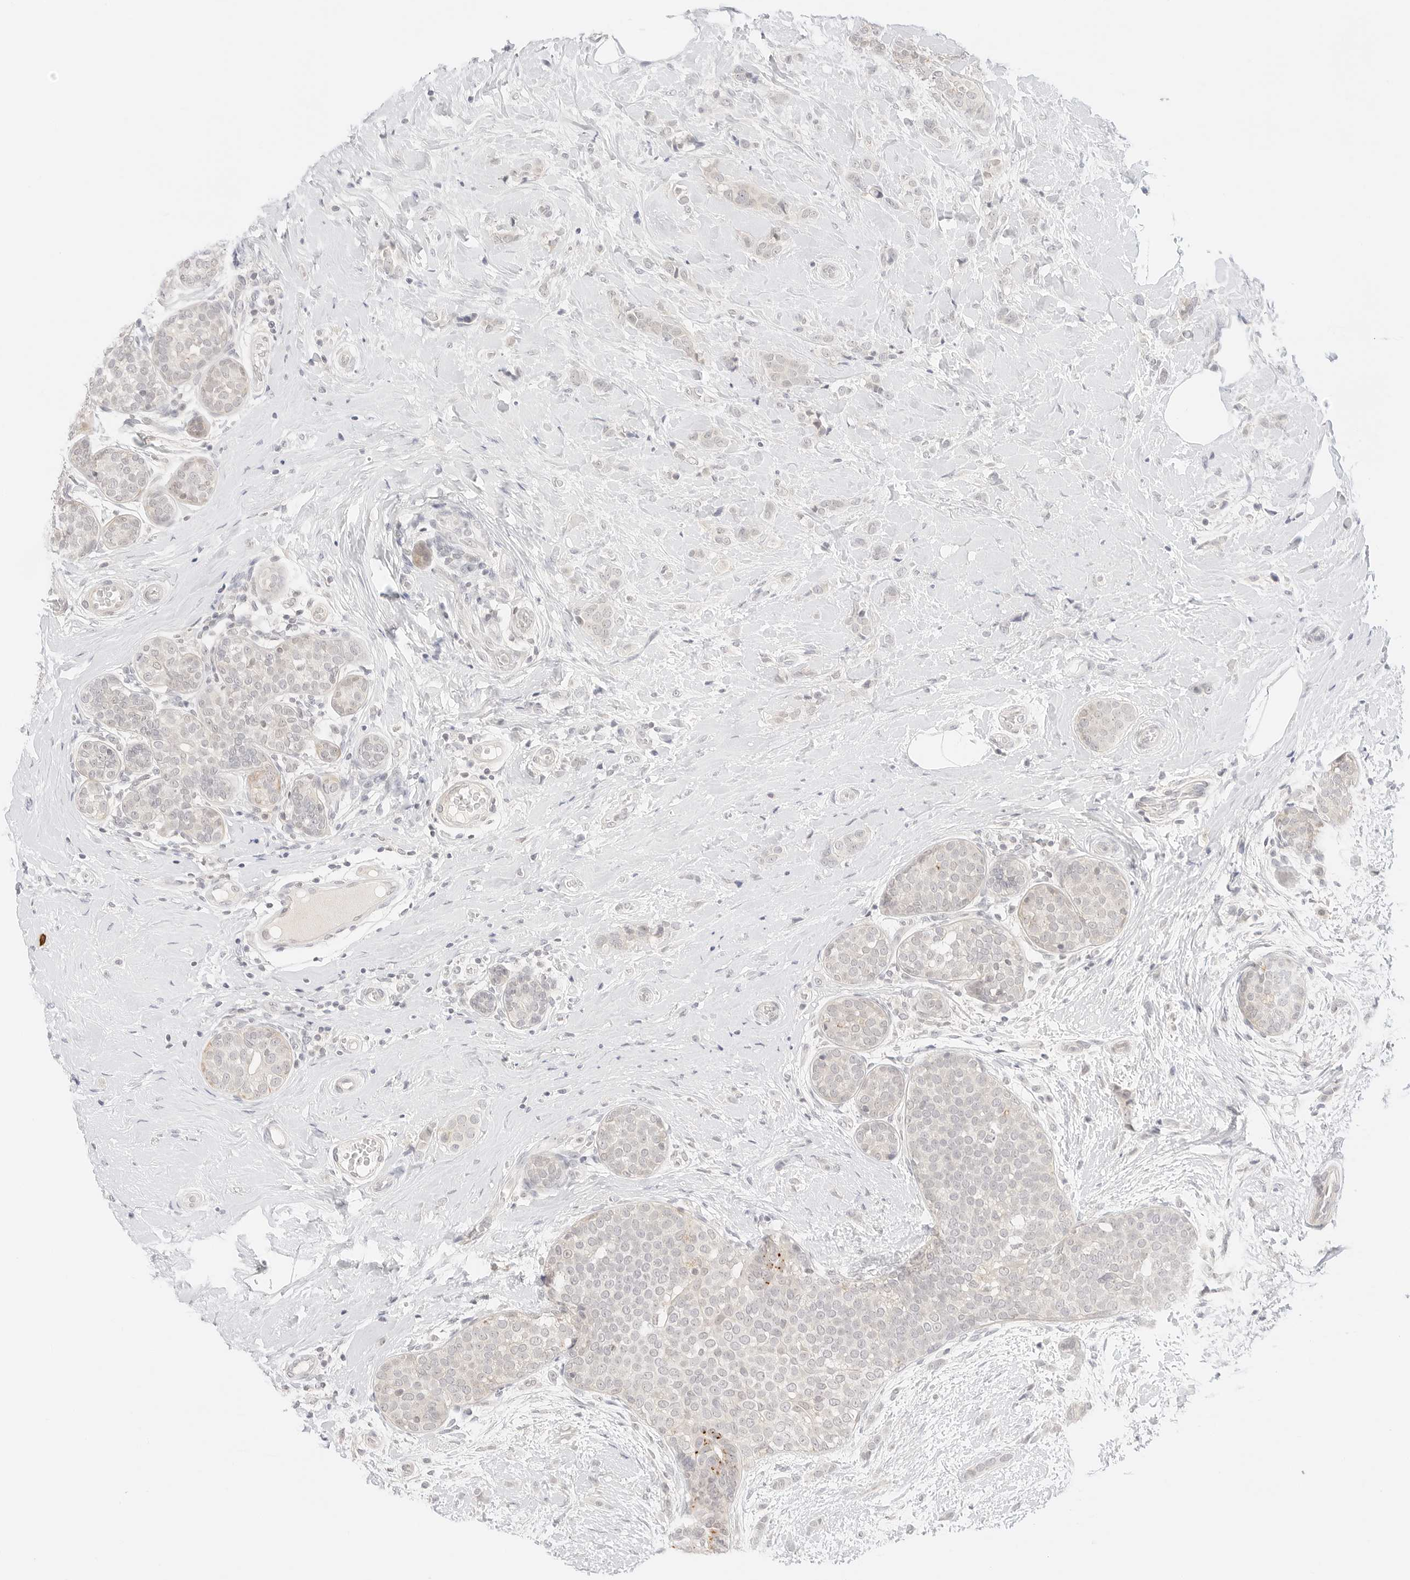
{"staining": {"intensity": "negative", "quantity": "none", "location": "none"}, "tissue": "breast cancer", "cell_type": "Tumor cells", "image_type": "cancer", "snomed": [{"axis": "morphology", "description": "Lobular carcinoma, in situ"}, {"axis": "morphology", "description": "Lobular carcinoma"}, {"axis": "topography", "description": "Breast"}], "caption": "Histopathology image shows no significant protein positivity in tumor cells of breast lobular carcinoma in situ.", "gene": "GNAS", "patient": {"sex": "female", "age": 41}}